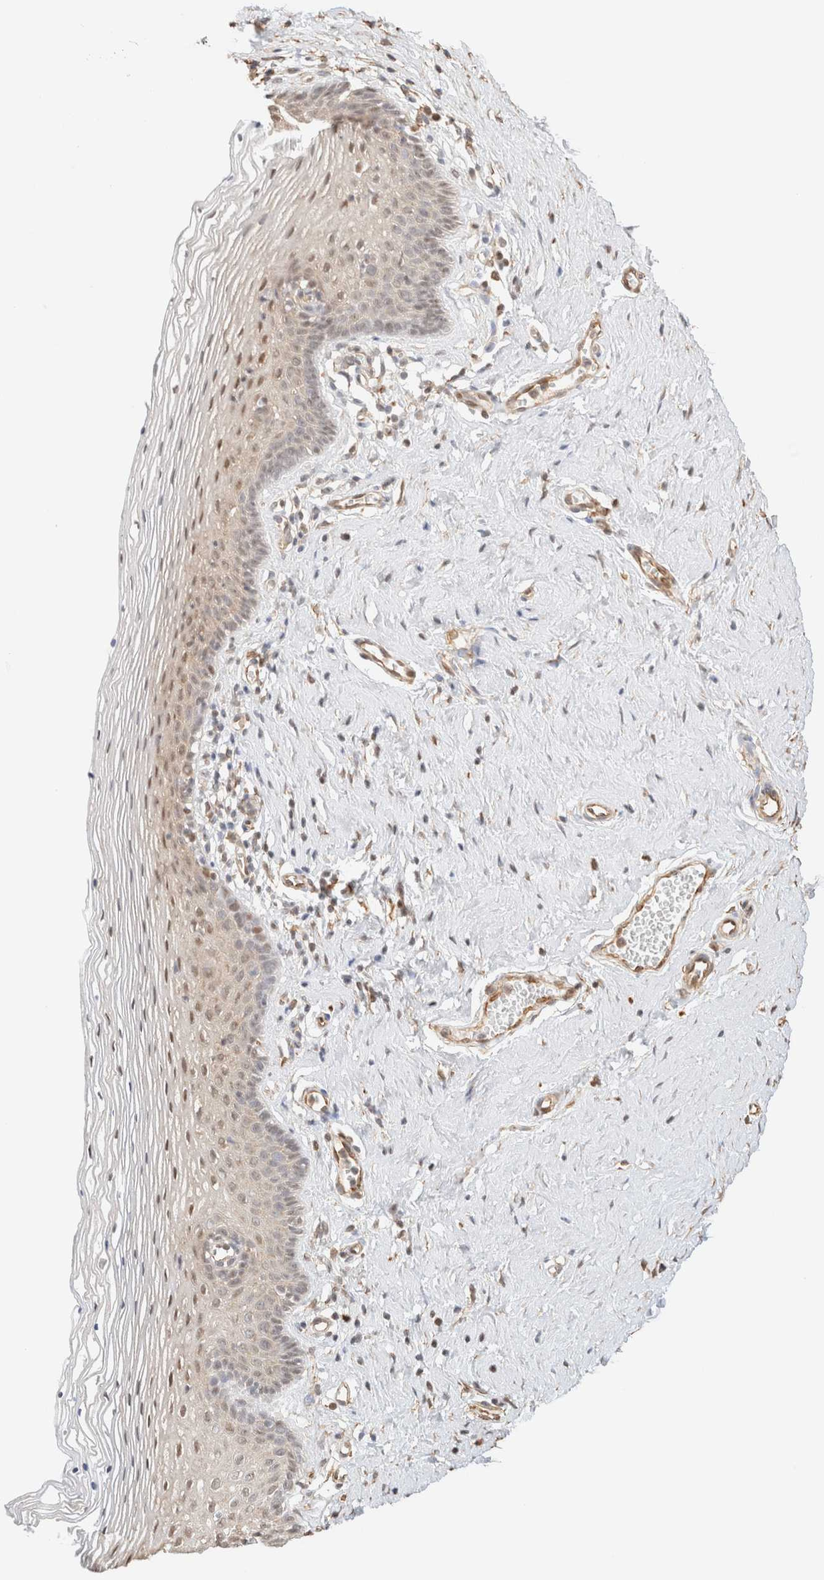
{"staining": {"intensity": "weak", "quantity": "25%-75%", "location": "cytoplasmic/membranous,nuclear"}, "tissue": "vagina", "cell_type": "Squamous epithelial cells", "image_type": "normal", "snomed": [{"axis": "morphology", "description": "Normal tissue, NOS"}, {"axis": "topography", "description": "Vagina"}], "caption": "Immunohistochemistry (IHC) (DAB (3,3'-diaminobenzidine)) staining of unremarkable human vagina exhibits weak cytoplasmic/membranous,nuclear protein positivity in approximately 25%-75% of squamous epithelial cells. The protein of interest is stained brown, and the nuclei are stained in blue (DAB (3,3'-diaminobenzidine) IHC with brightfield microscopy, high magnification).", "gene": "ARID5A", "patient": {"sex": "female", "age": 32}}